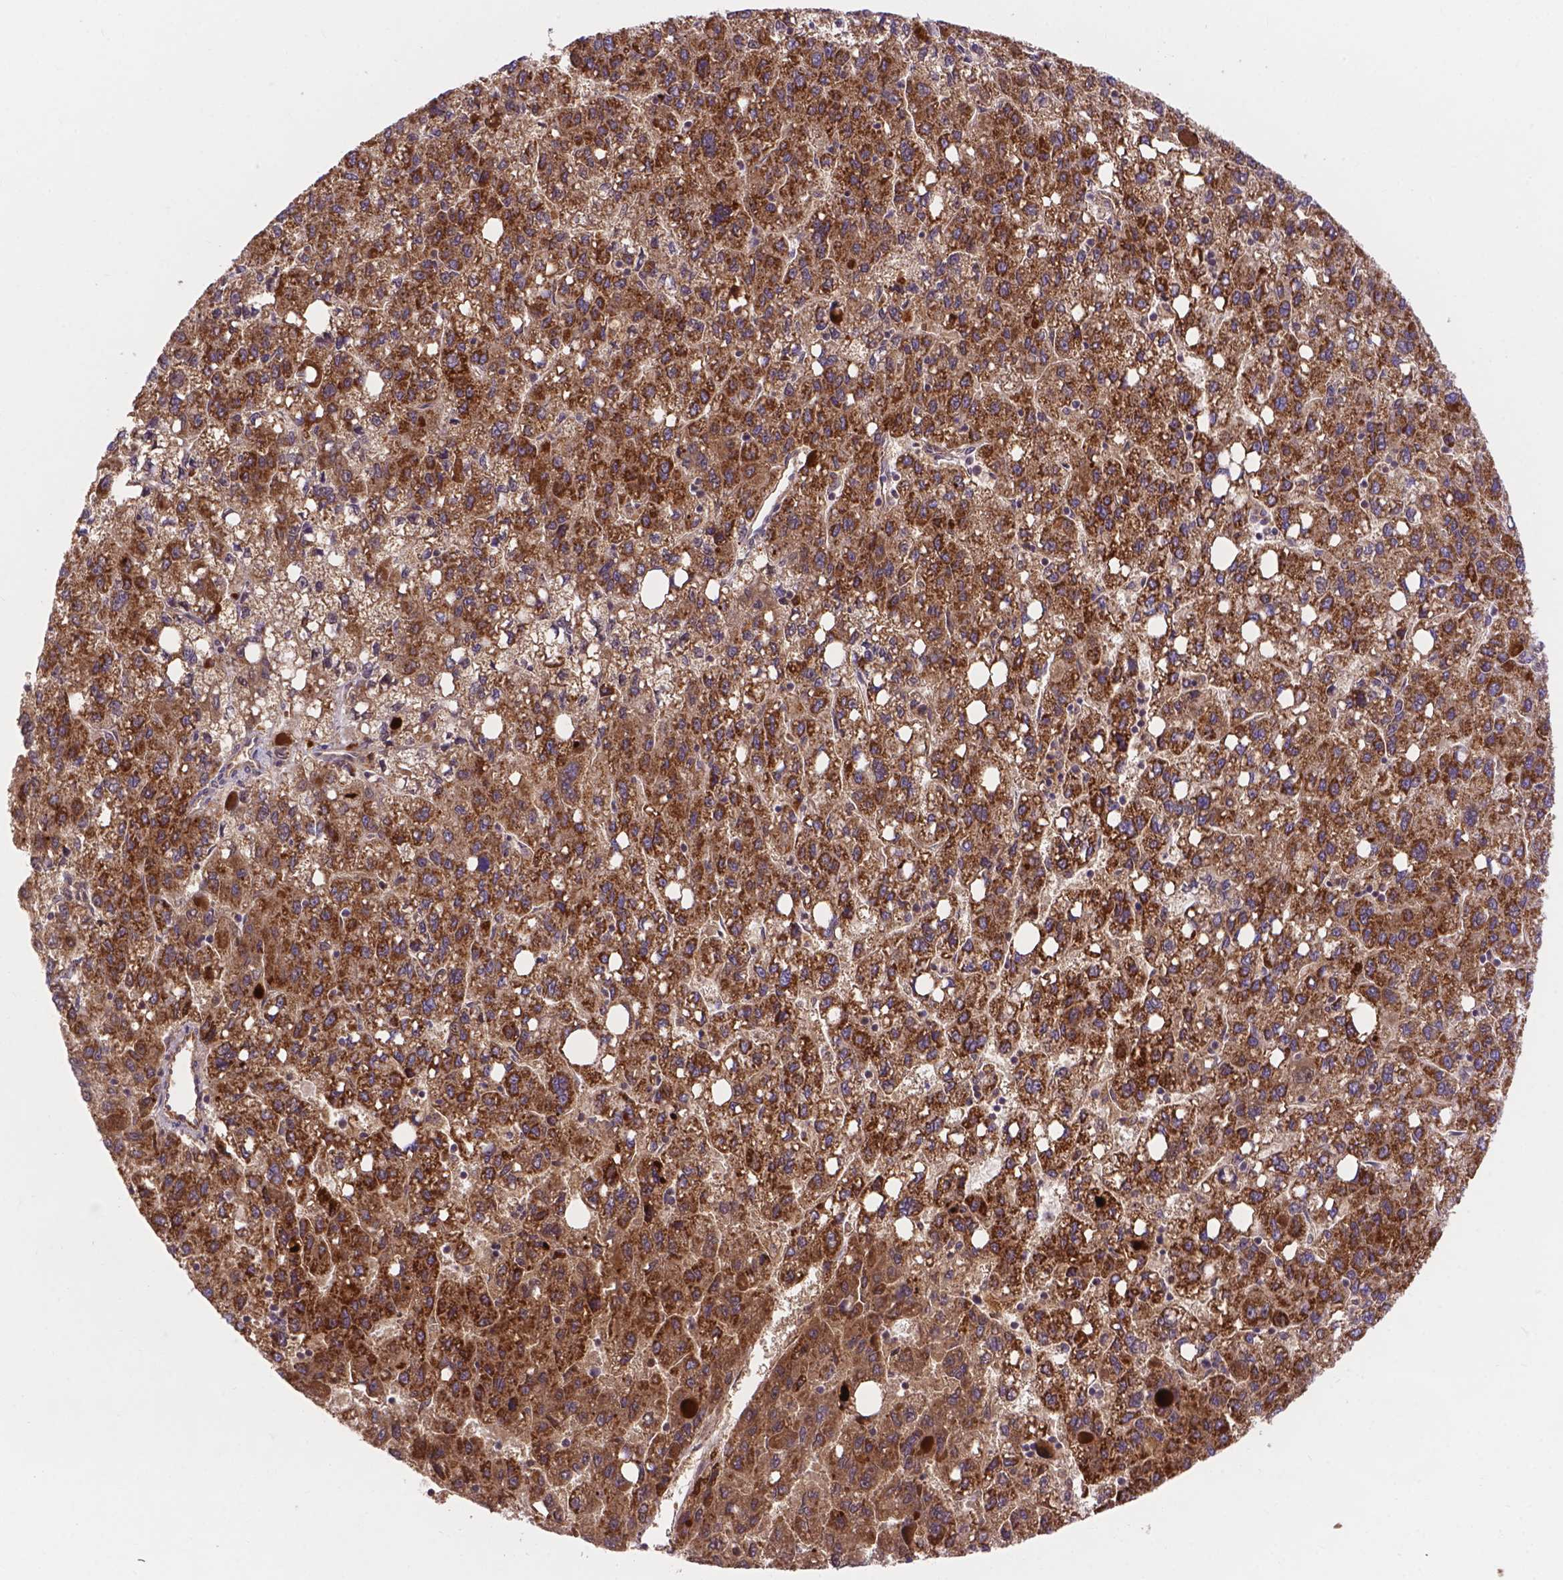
{"staining": {"intensity": "strong", "quantity": "25%-75%", "location": "cytoplasmic/membranous"}, "tissue": "liver cancer", "cell_type": "Tumor cells", "image_type": "cancer", "snomed": [{"axis": "morphology", "description": "Carcinoma, Hepatocellular, NOS"}, {"axis": "topography", "description": "Liver"}], "caption": "High-magnification brightfield microscopy of liver cancer (hepatocellular carcinoma) stained with DAB (brown) and counterstained with hematoxylin (blue). tumor cells exhibit strong cytoplasmic/membranous staining is seen in about25%-75% of cells.", "gene": "AK3", "patient": {"sex": "female", "age": 82}}